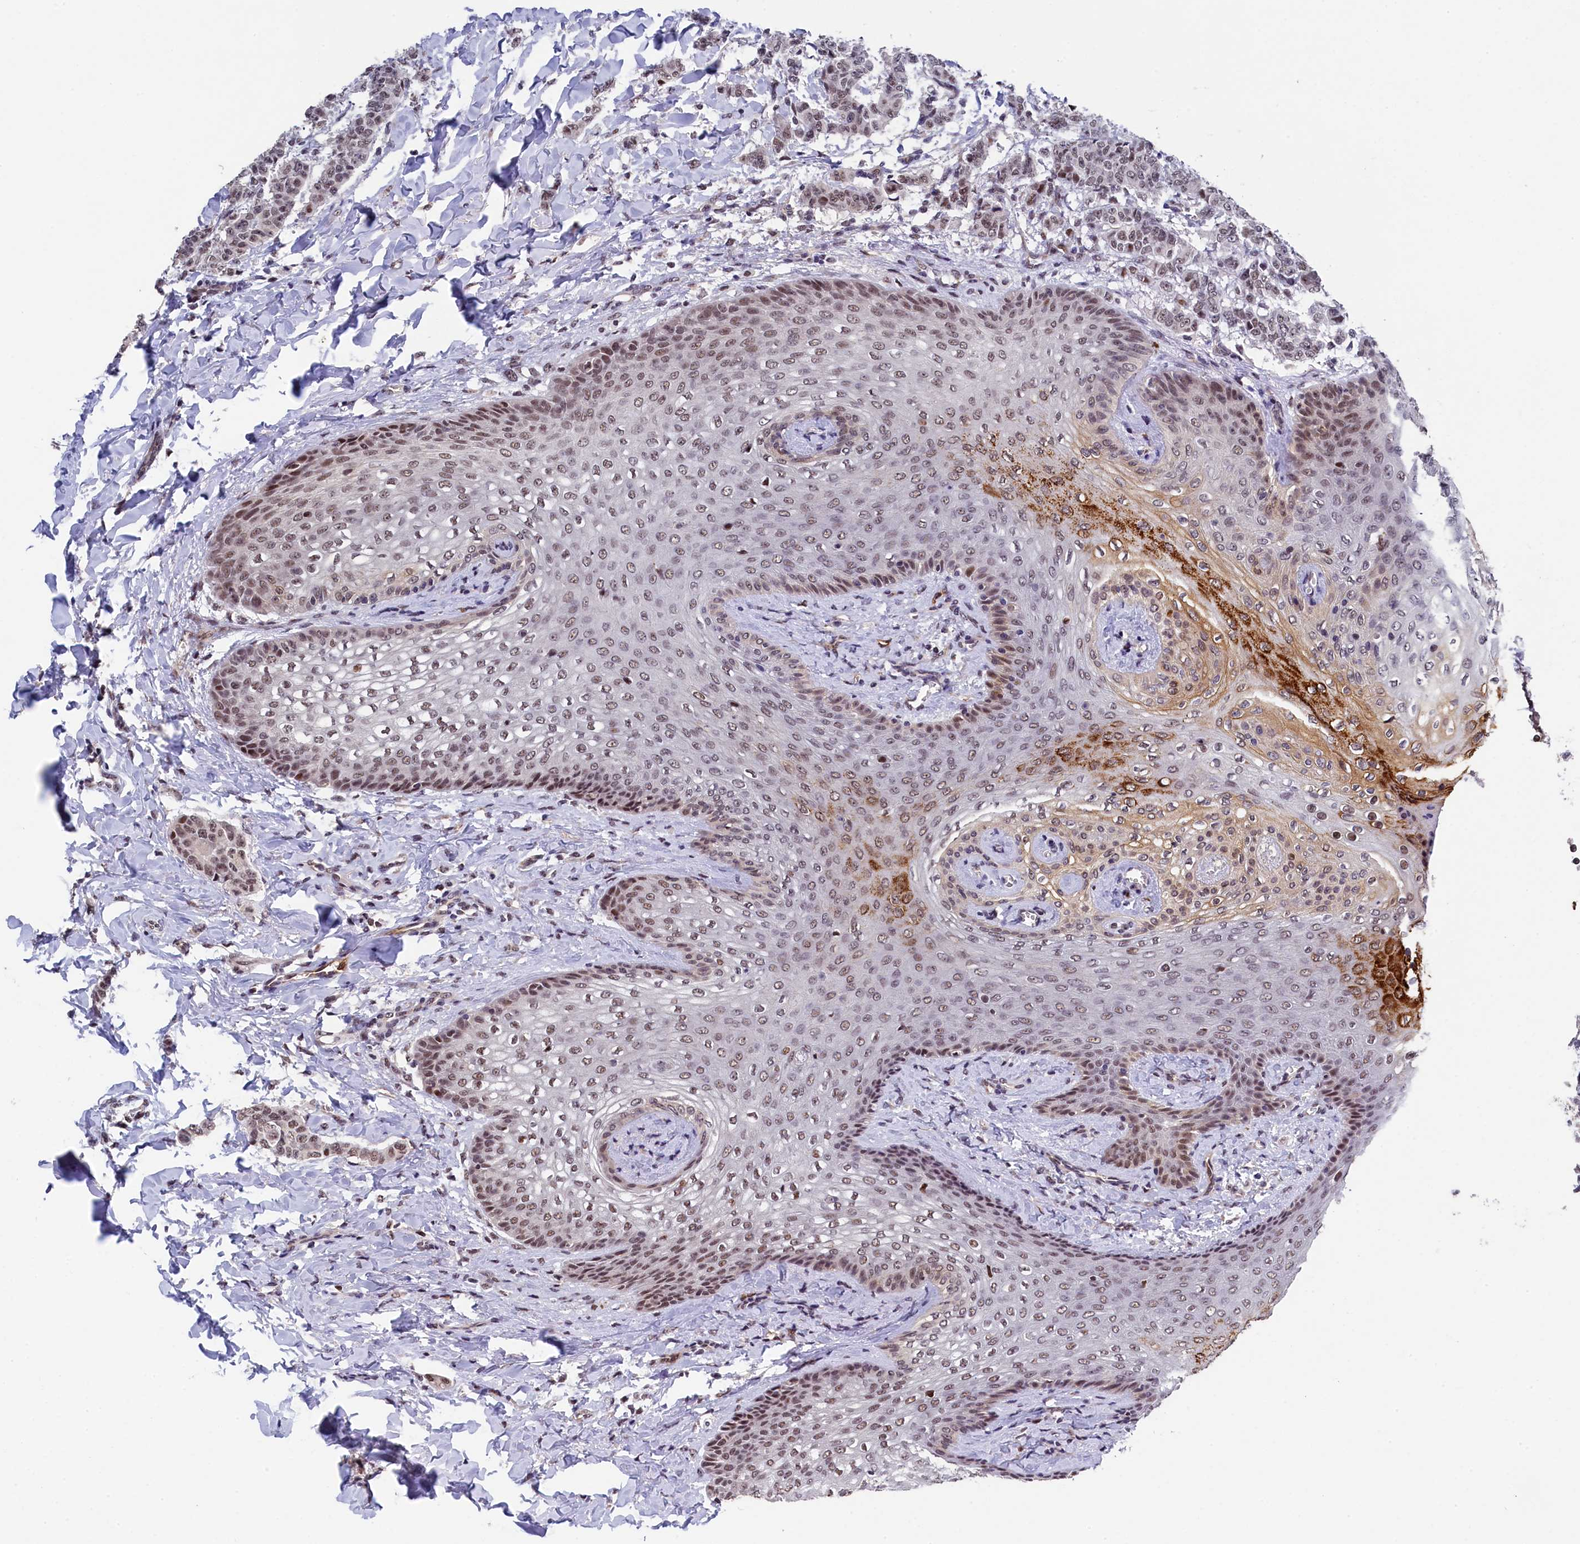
{"staining": {"intensity": "moderate", "quantity": ">75%", "location": "nuclear"}, "tissue": "breast cancer", "cell_type": "Tumor cells", "image_type": "cancer", "snomed": [{"axis": "morphology", "description": "Duct carcinoma"}, {"axis": "topography", "description": "Breast"}], "caption": "Protein analysis of breast cancer tissue shows moderate nuclear expression in about >75% of tumor cells.", "gene": "ADIG", "patient": {"sex": "female", "age": 40}}